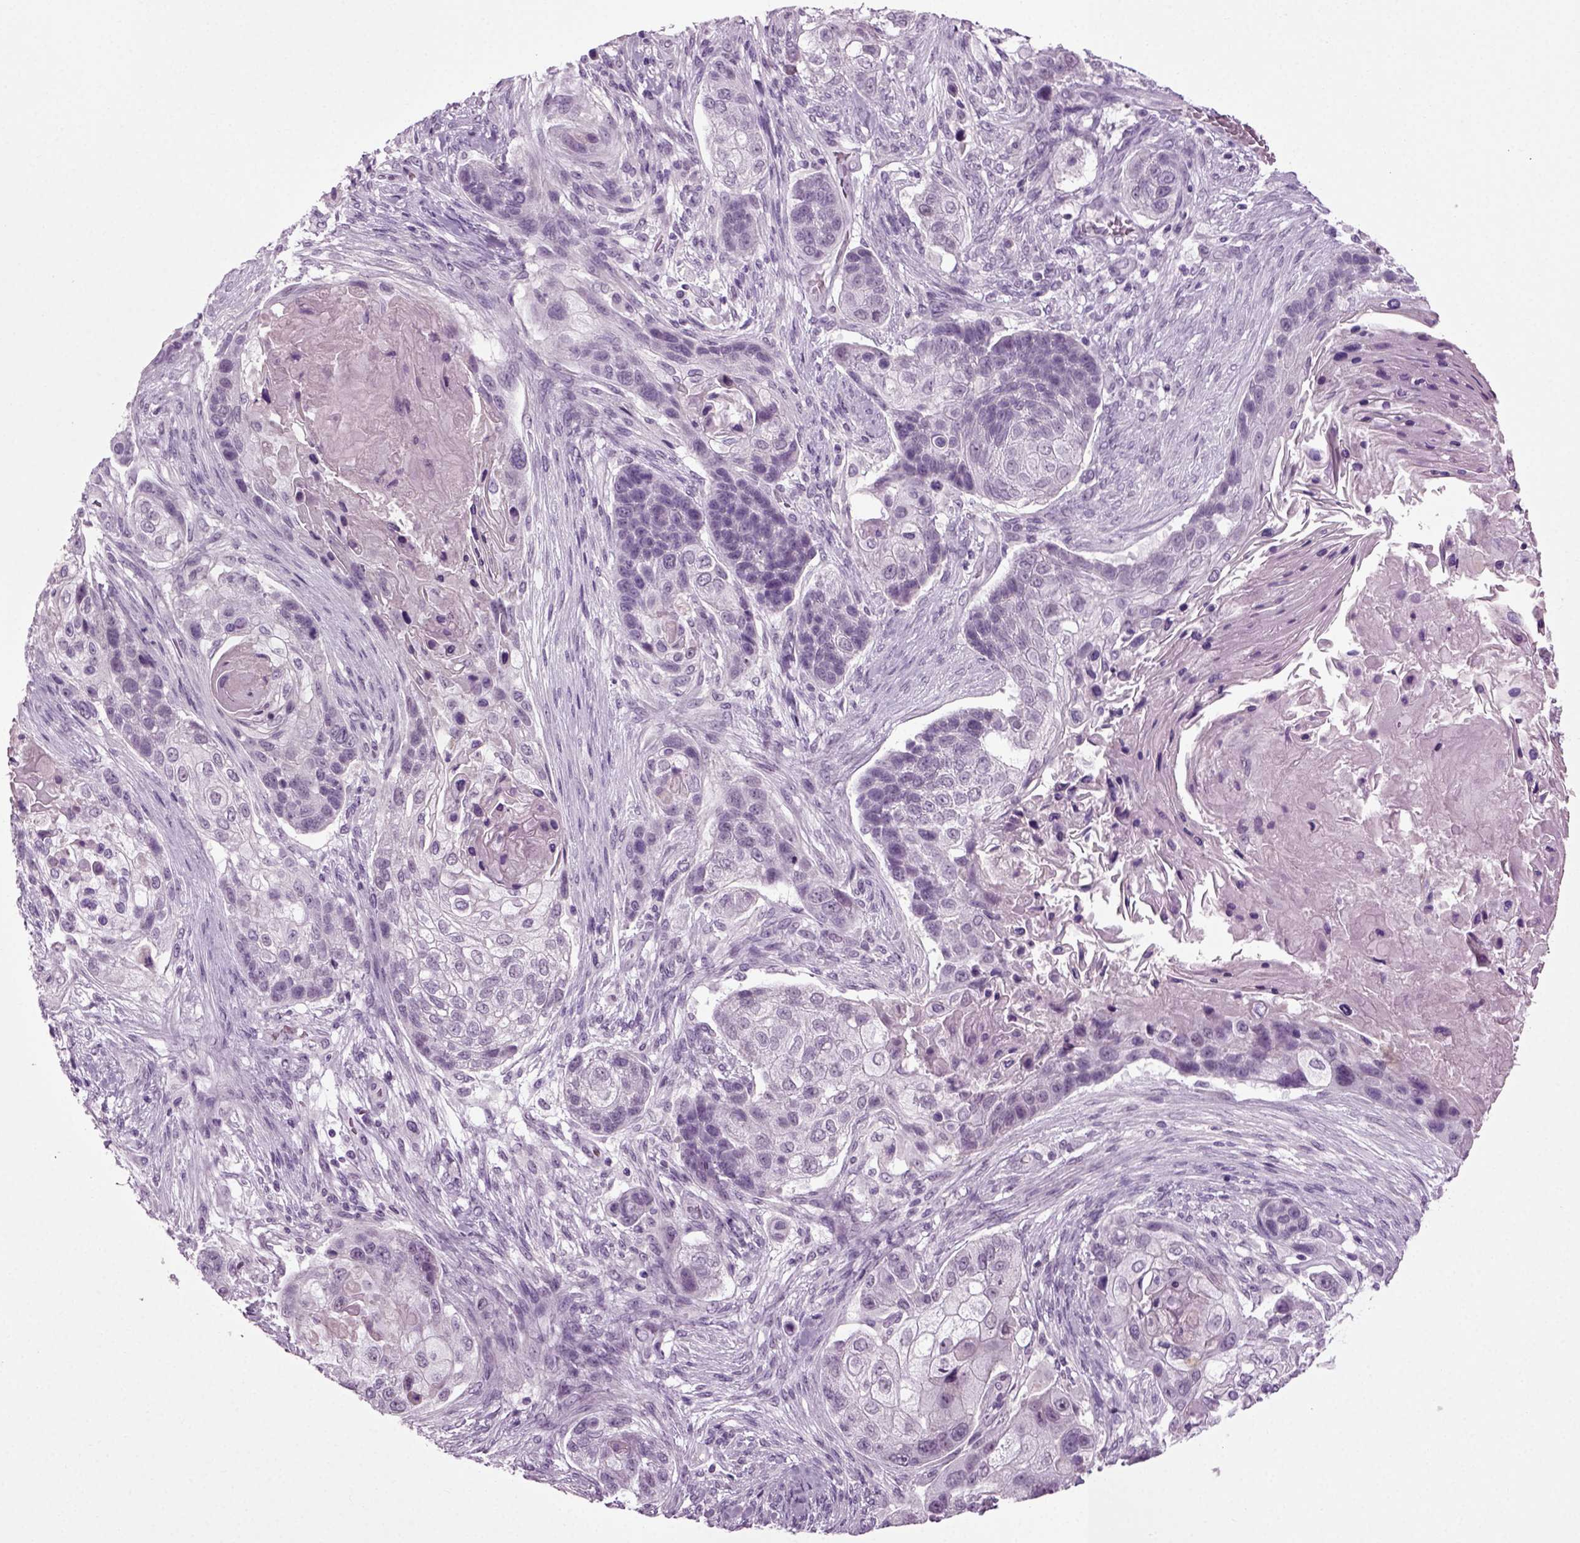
{"staining": {"intensity": "negative", "quantity": "none", "location": "none"}, "tissue": "lung cancer", "cell_type": "Tumor cells", "image_type": "cancer", "snomed": [{"axis": "morphology", "description": "Squamous cell carcinoma, NOS"}, {"axis": "topography", "description": "Lung"}], "caption": "The image reveals no significant expression in tumor cells of lung cancer (squamous cell carcinoma). The staining was performed using DAB (3,3'-diaminobenzidine) to visualize the protein expression in brown, while the nuclei were stained in blue with hematoxylin (Magnification: 20x).", "gene": "ZC2HC1C", "patient": {"sex": "male", "age": 69}}